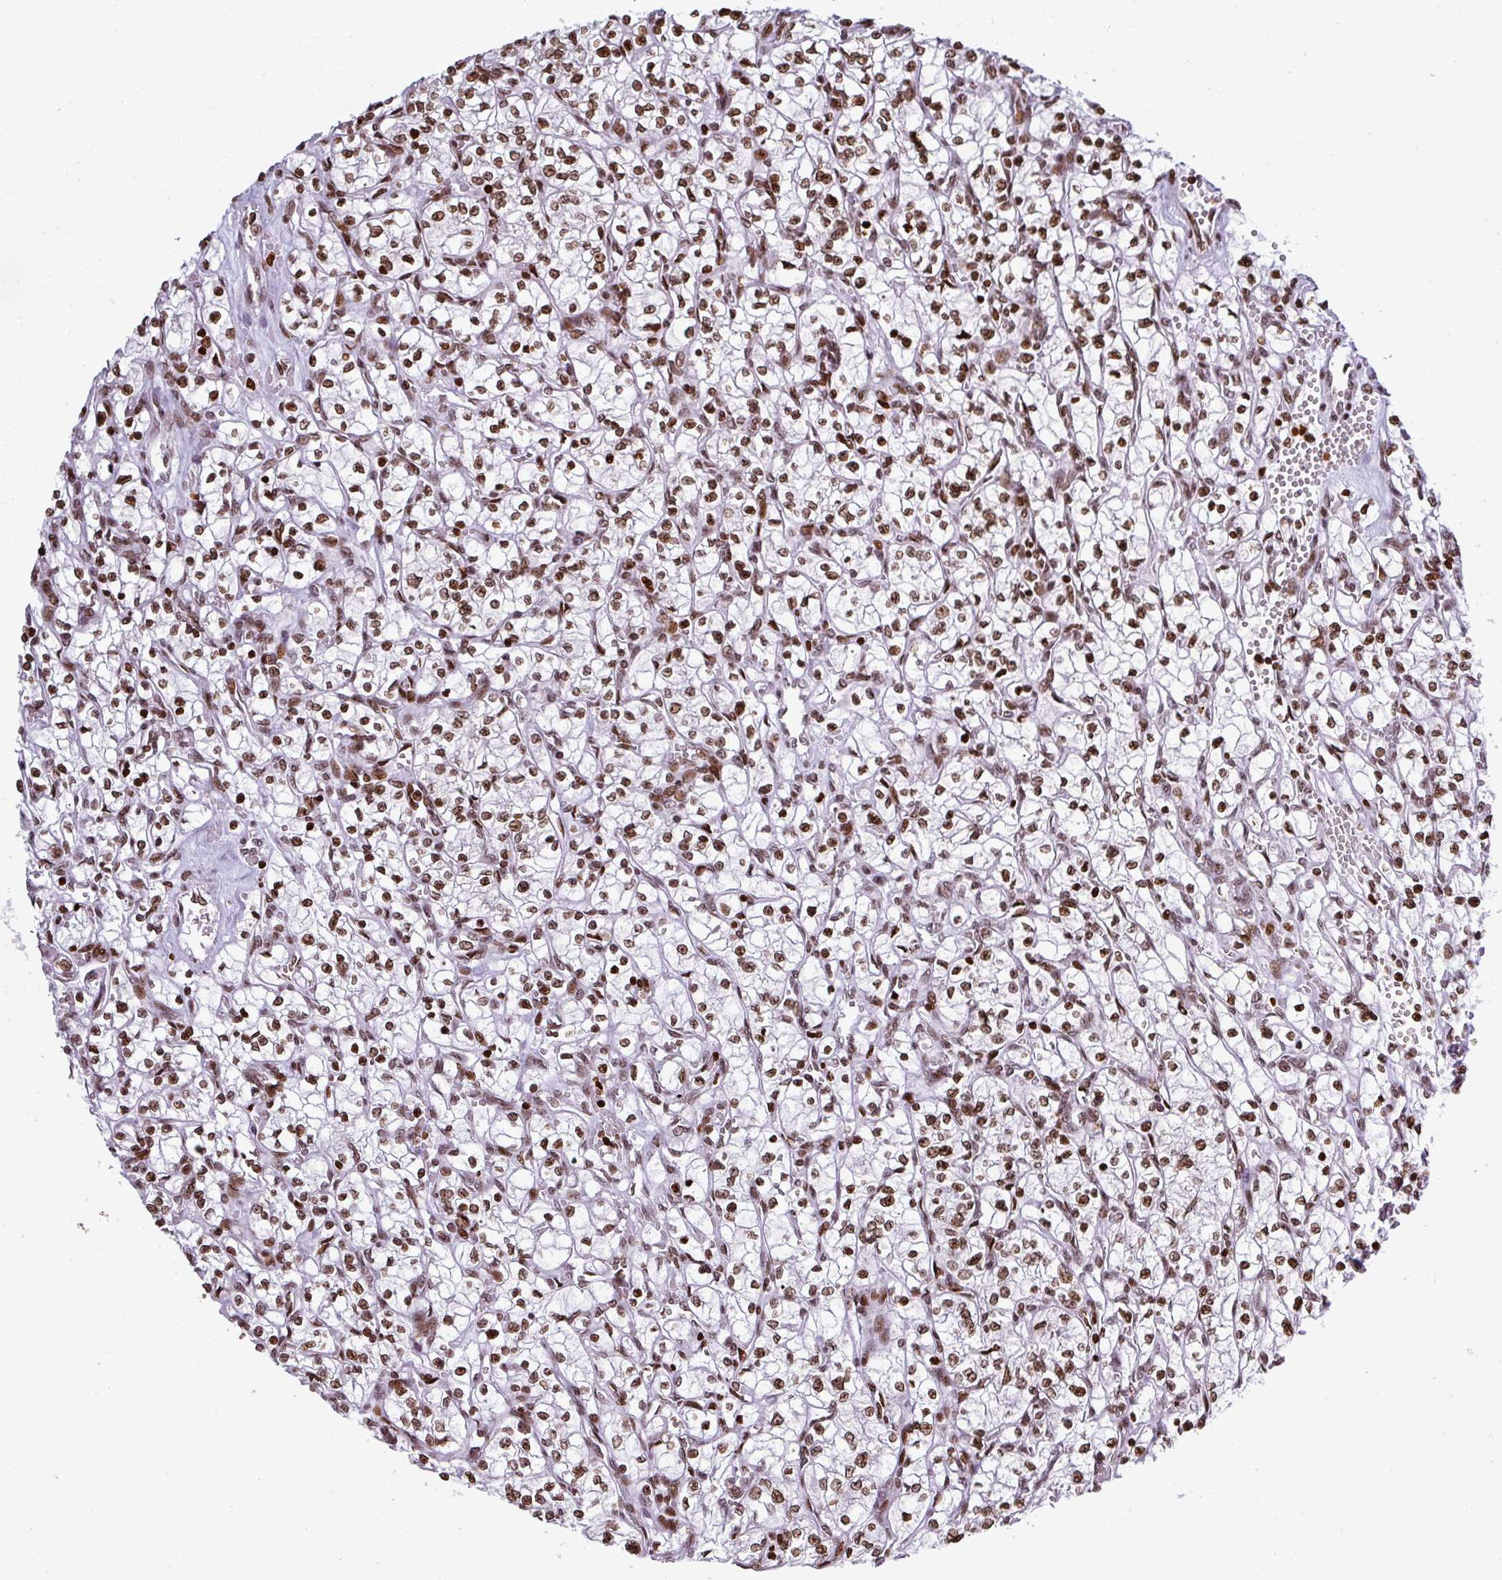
{"staining": {"intensity": "moderate", "quantity": ">75%", "location": "nuclear"}, "tissue": "renal cancer", "cell_type": "Tumor cells", "image_type": "cancer", "snomed": [{"axis": "morphology", "description": "Adenocarcinoma, NOS"}, {"axis": "topography", "description": "Kidney"}], "caption": "There is medium levels of moderate nuclear positivity in tumor cells of renal adenocarcinoma, as demonstrated by immunohistochemical staining (brown color).", "gene": "RASL11A", "patient": {"sex": "female", "age": 64}}